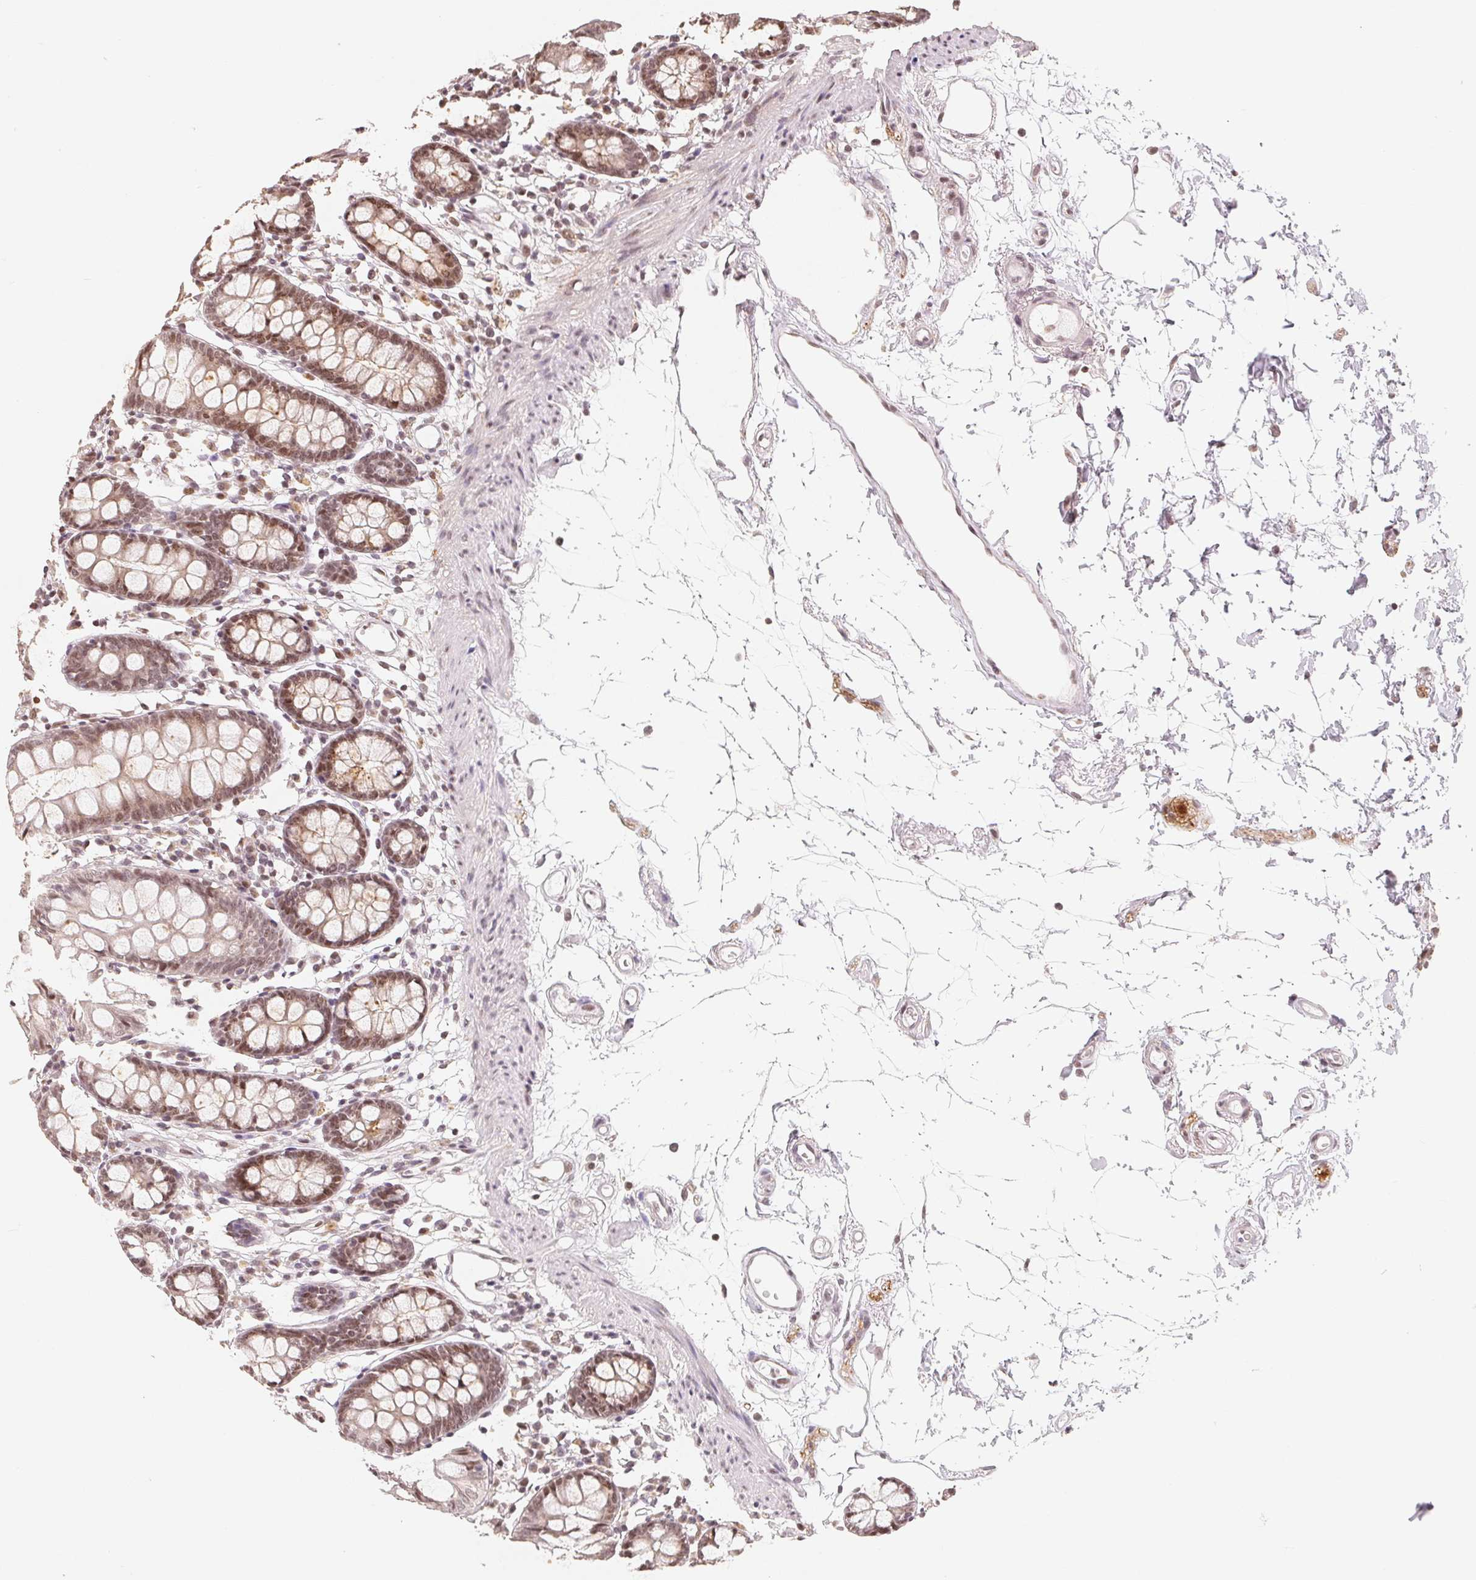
{"staining": {"intensity": "weak", "quantity": "25%-75%", "location": "nuclear"}, "tissue": "colon", "cell_type": "Endothelial cells", "image_type": "normal", "snomed": [{"axis": "morphology", "description": "Normal tissue, NOS"}, {"axis": "topography", "description": "Colon"}], "caption": "Normal colon displays weak nuclear expression in about 25%-75% of endothelial cells, visualized by immunohistochemistry. Immunohistochemistry (ihc) stains the protein of interest in brown and the nuclei are stained blue.", "gene": "CCDC138", "patient": {"sex": "female", "age": 84}}